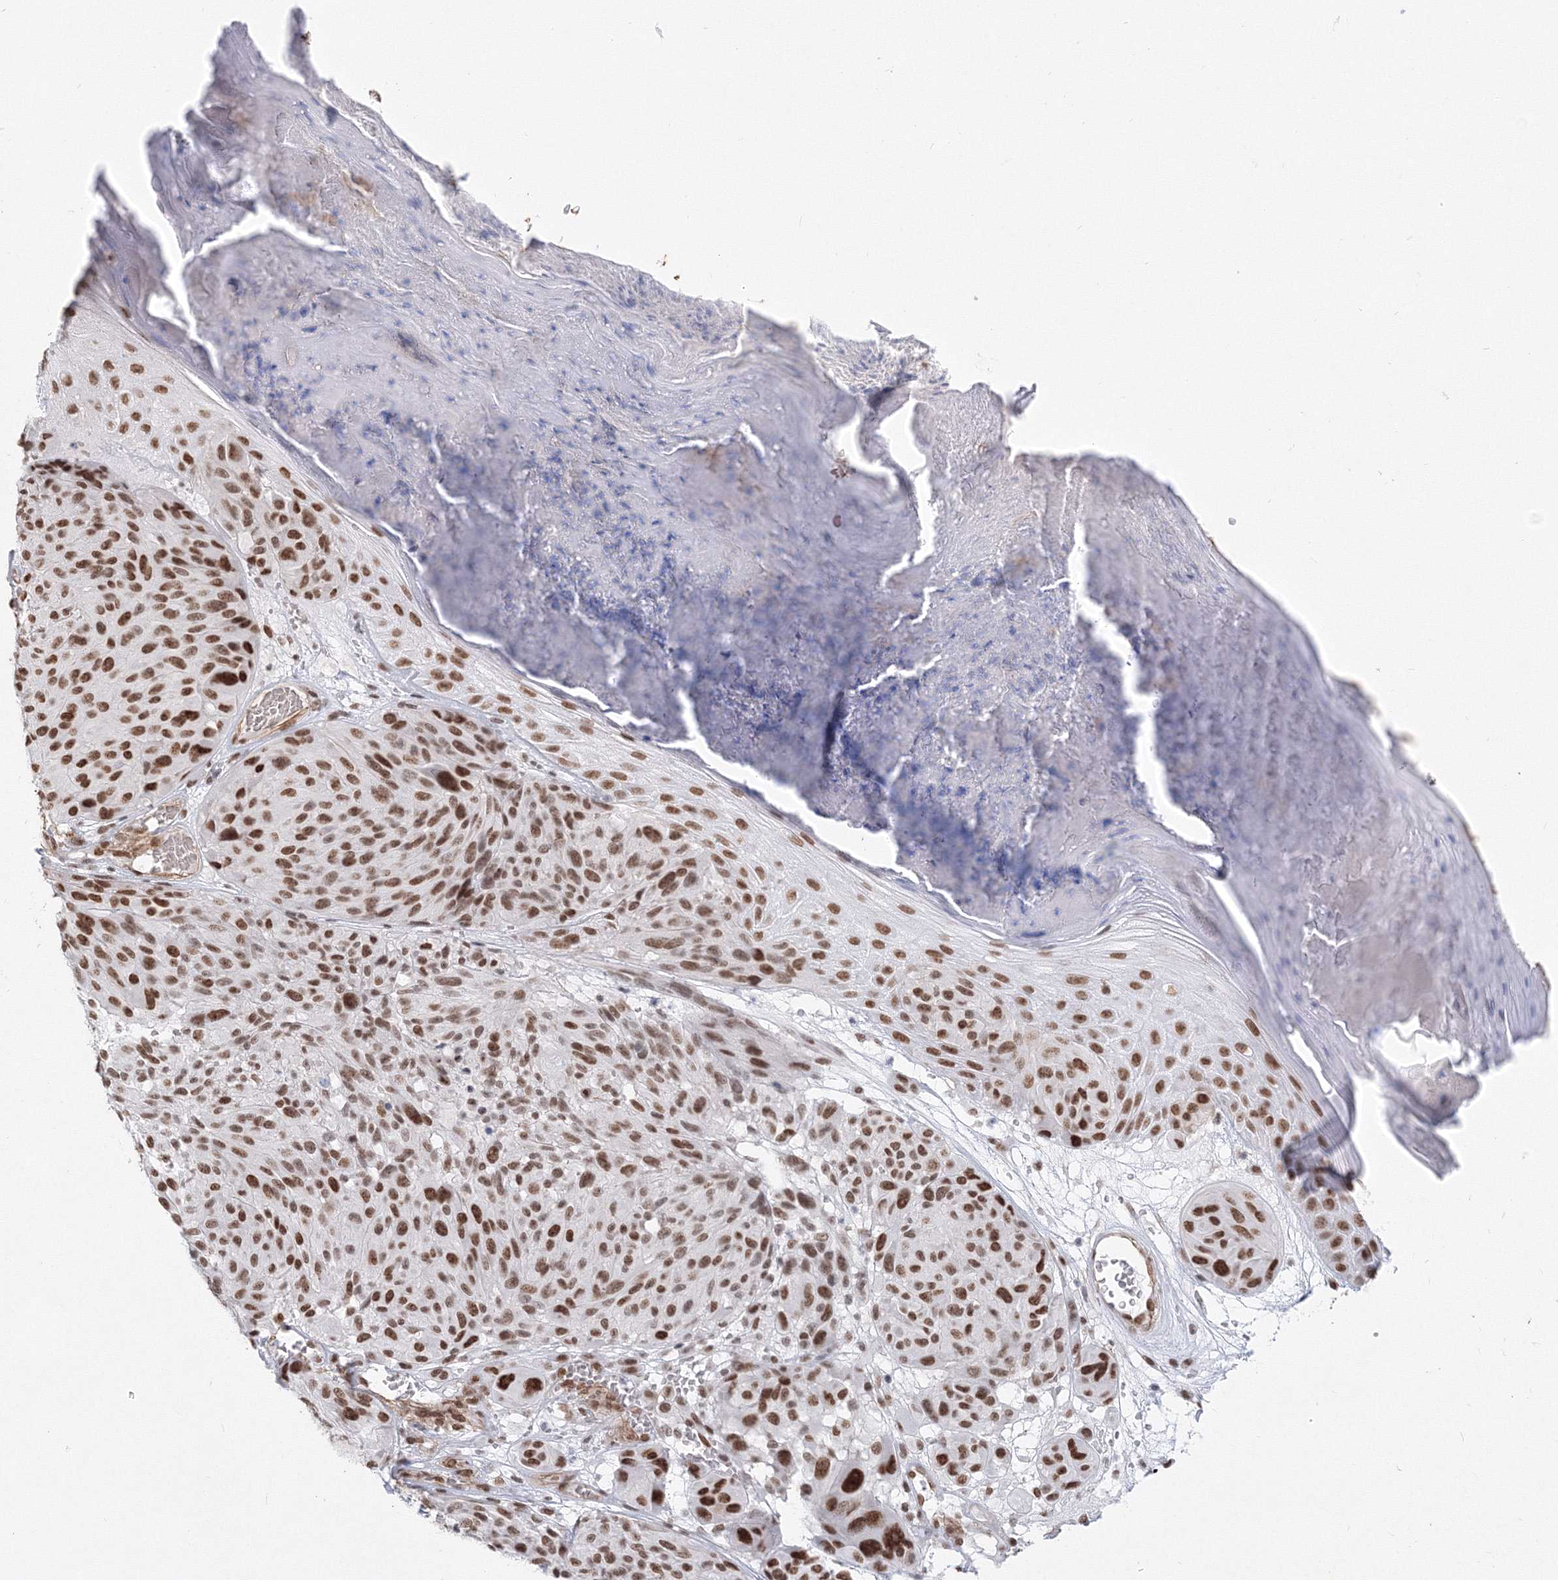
{"staining": {"intensity": "moderate", "quantity": ">75%", "location": "nuclear"}, "tissue": "melanoma", "cell_type": "Tumor cells", "image_type": "cancer", "snomed": [{"axis": "morphology", "description": "Malignant melanoma, NOS"}, {"axis": "topography", "description": "Skin"}], "caption": "About >75% of tumor cells in malignant melanoma show moderate nuclear protein expression as visualized by brown immunohistochemical staining.", "gene": "ZNF638", "patient": {"sex": "male", "age": 83}}